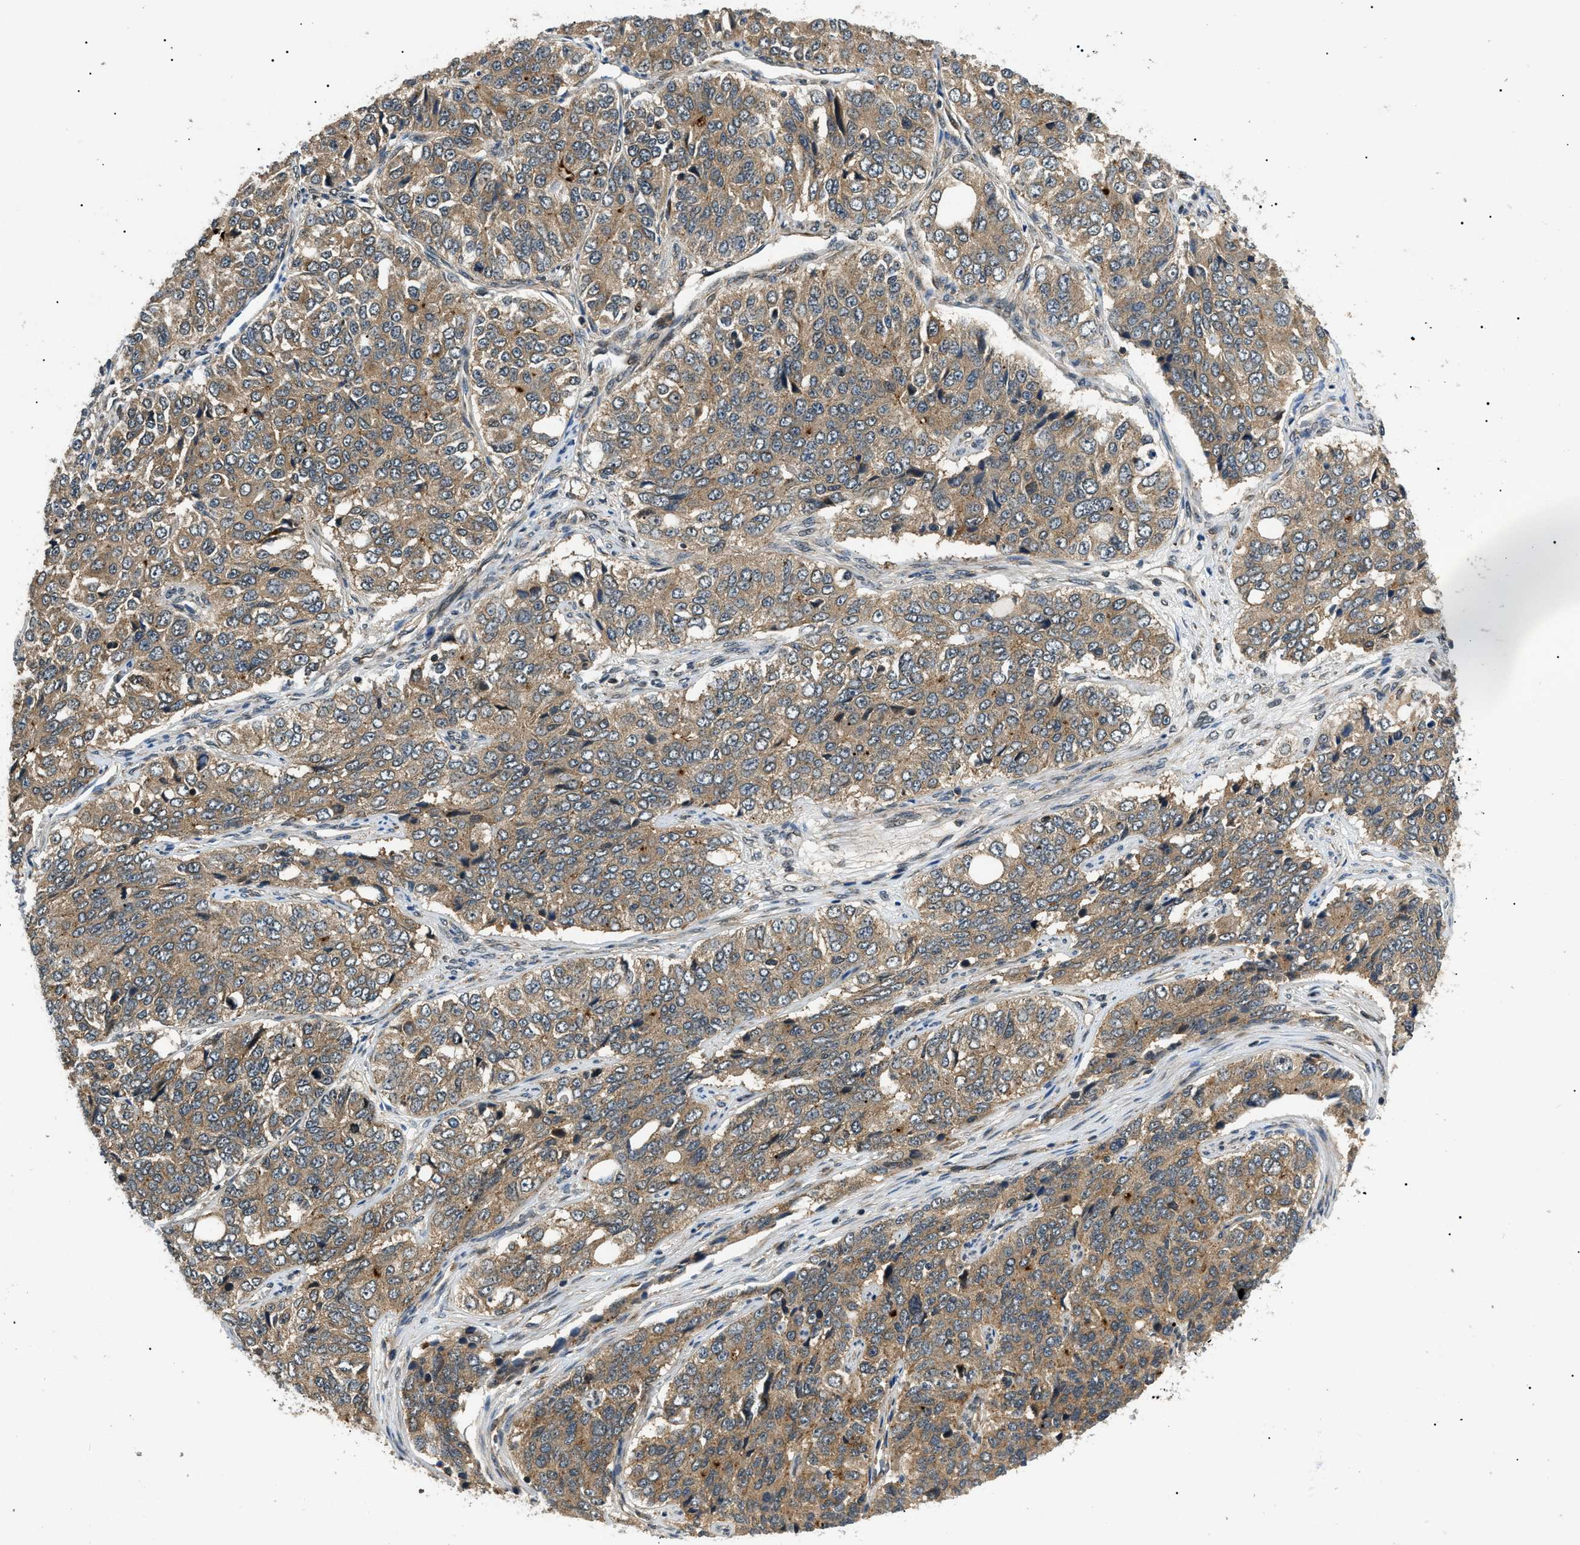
{"staining": {"intensity": "moderate", "quantity": ">75%", "location": "cytoplasmic/membranous"}, "tissue": "ovarian cancer", "cell_type": "Tumor cells", "image_type": "cancer", "snomed": [{"axis": "morphology", "description": "Carcinoma, endometroid"}, {"axis": "topography", "description": "Ovary"}], "caption": "About >75% of tumor cells in human ovarian cancer exhibit moderate cytoplasmic/membranous protein positivity as visualized by brown immunohistochemical staining.", "gene": "ATP6AP1", "patient": {"sex": "female", "age": 51}}